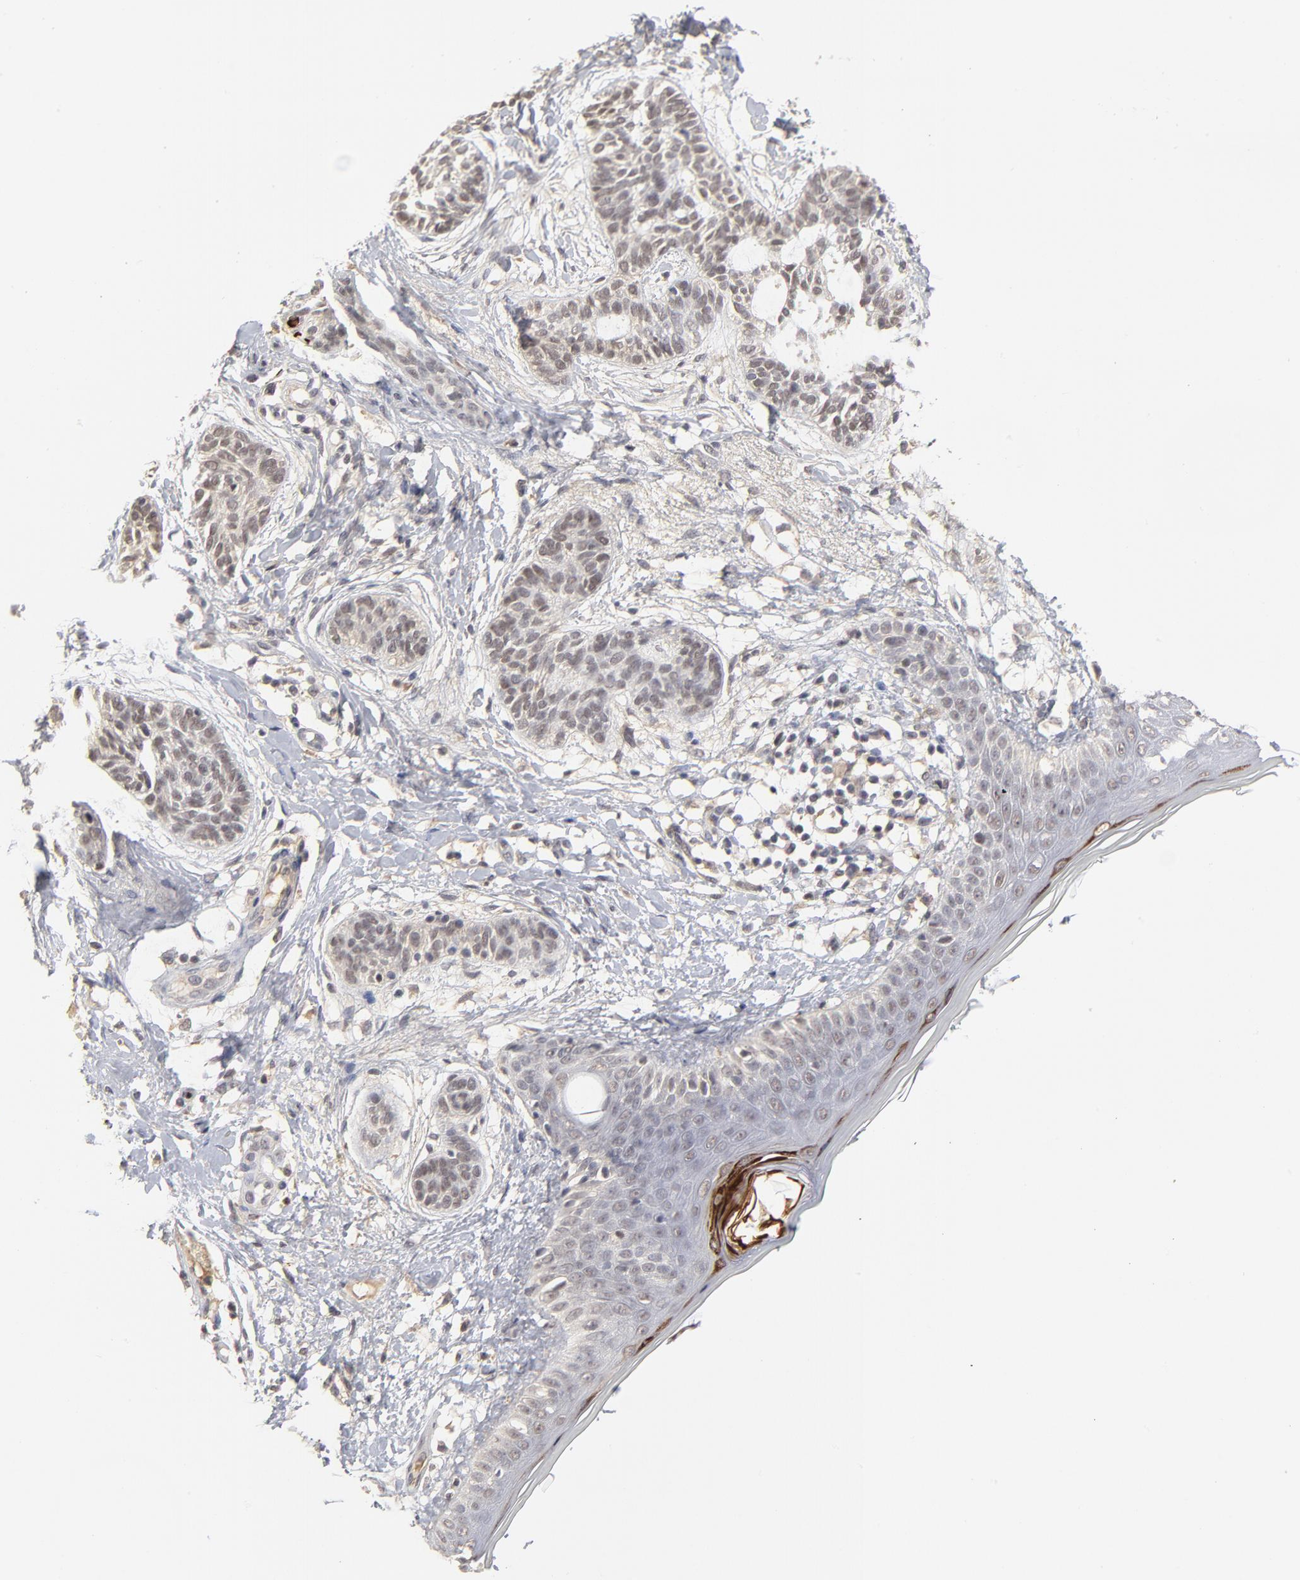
{"staining": {"intensity": "weak", "quantity": "25%-75%", "location": "nuclear"}, "tissue": "skin cancer", "cell_type": "Tumor cells", "image_type": "cancer", "snomed": [{"axis": "morphology", "description": "Normal tissue, NOS"}, {"axis": "morphology", "description": "Basal cell carcinoma"}, {"axis": "topography", "description": "Skin"}], "caption": "Immunohistochemical staining of human skin cancer displays low levels of weak nuclear positivity in about 25%-75% of tumor cells. The staining is performed using DAB (3,3'-diaminobenzidine) brown chromogen to label protein expression. The nuclei are counter-stained blue using hematoxylin.", "gene": "WSB1", "patient": {"sex": "male", "age": 63}}